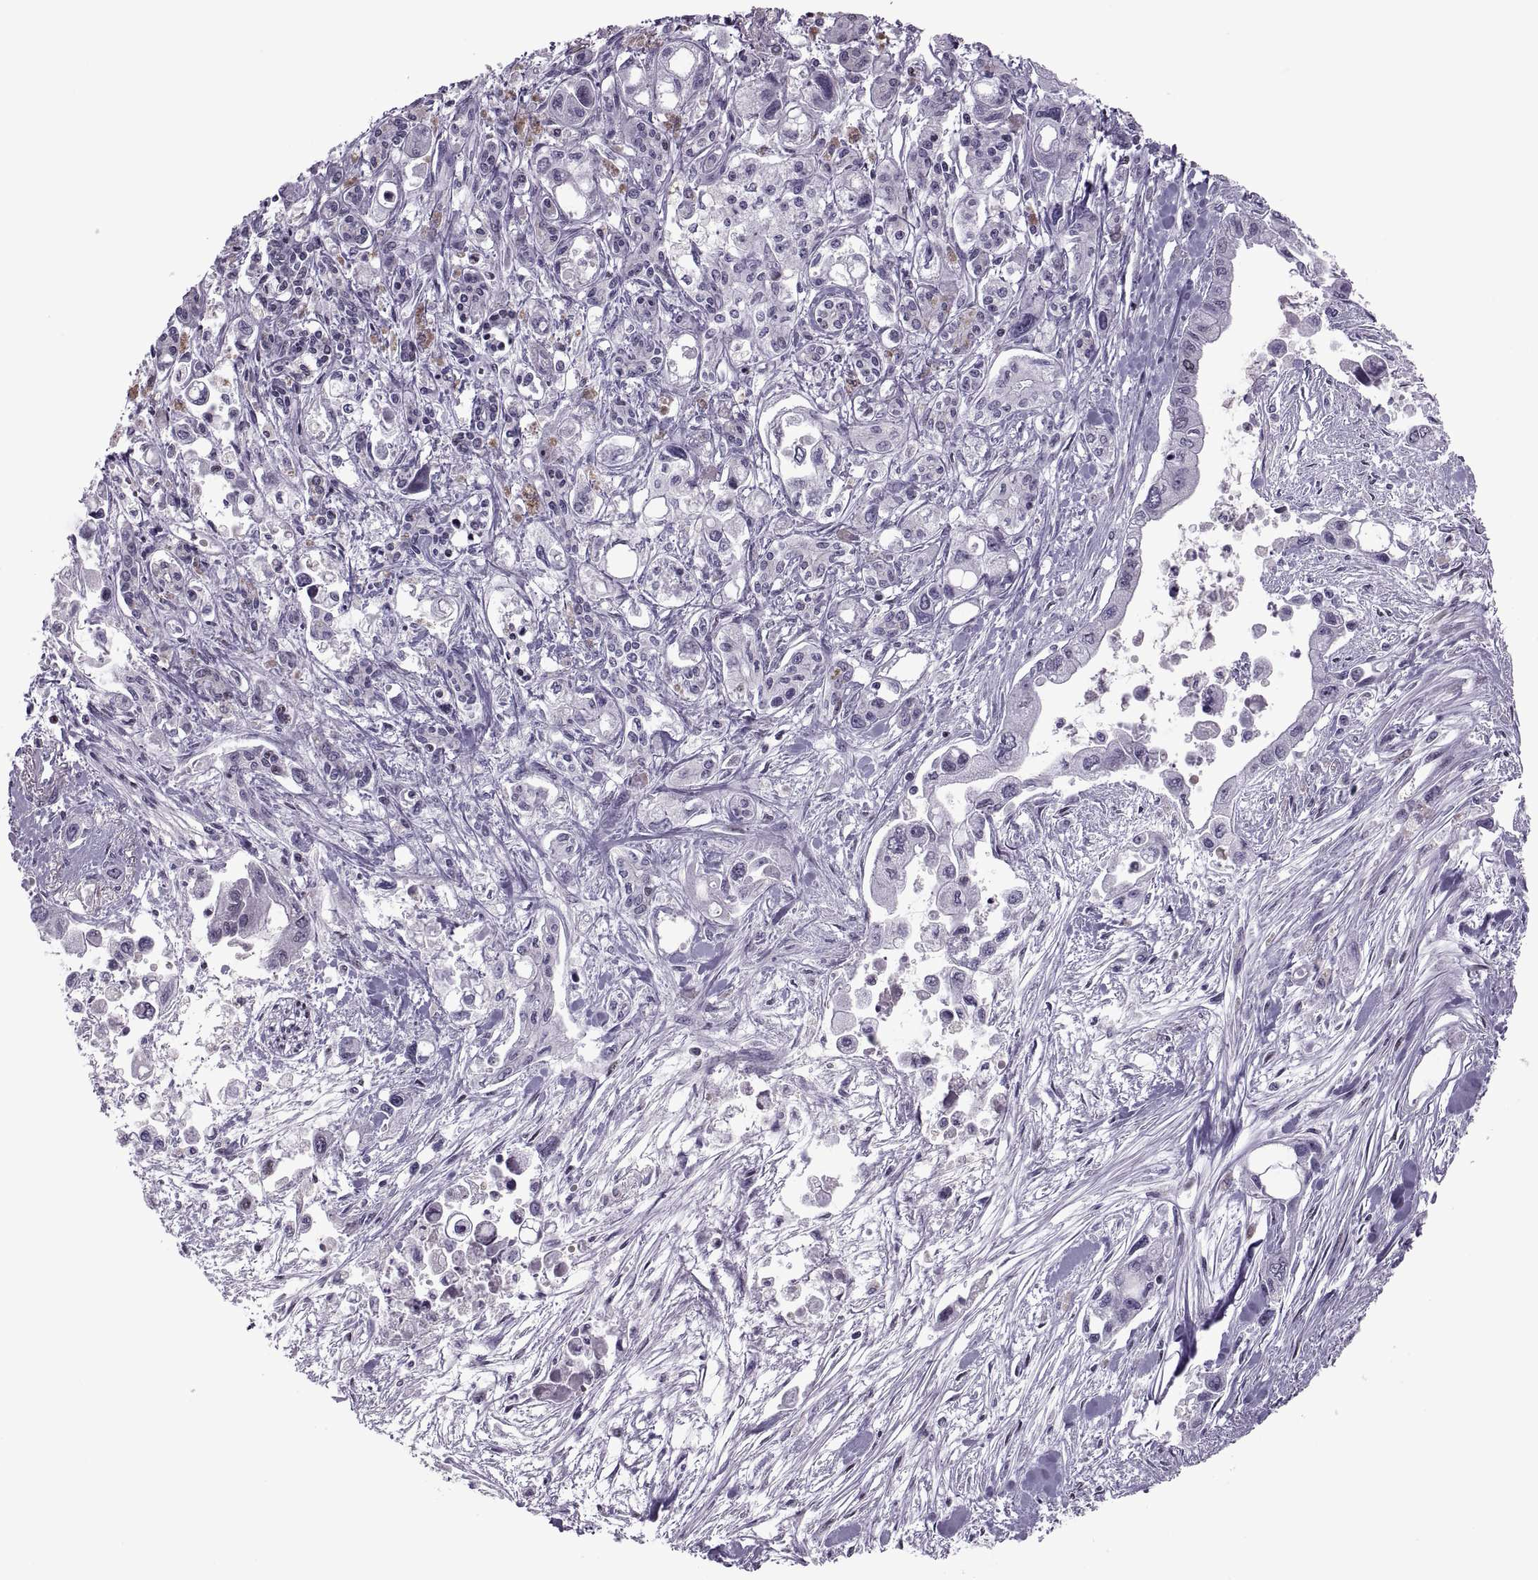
{"staining": {"intensity": "negative", "quantity": "none", "location": "none"}, "tissue": "pancreatic cancer", "cell_type": "Tumor cells", "image_type": "cancer", "snomed": [{"axis": "morphology", "description": "Adenocarcinoma, NOS"}, {"axis": "topography", "description": "Pancreas"}], "caption": "Tumor cells are negative for protein expression in human pancreatic cancer (adenocarcinoma).", "gene": "MAGEA4", "patient": {"sex": "female", "age": 61}}